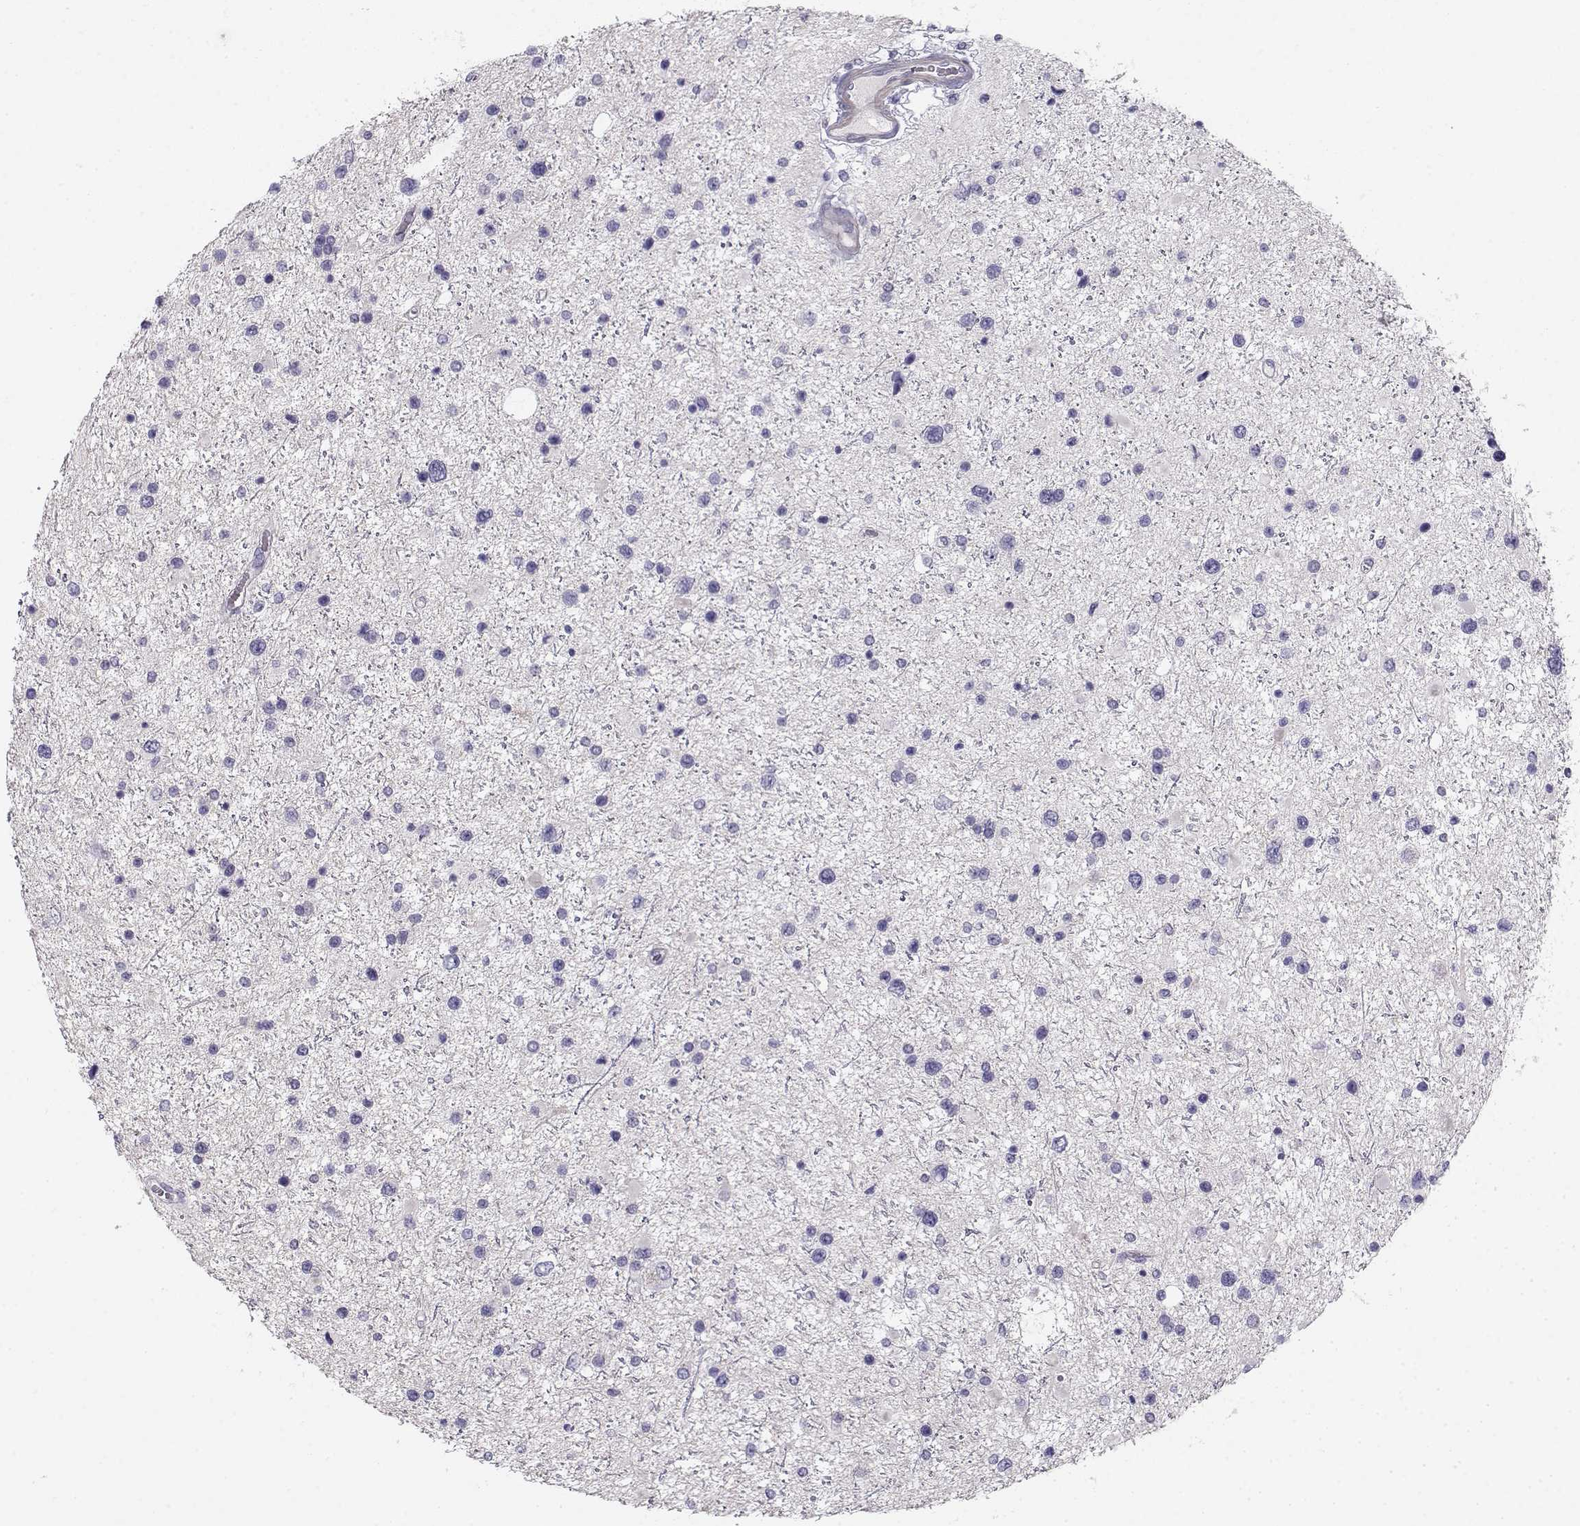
{"staining": {"intensity": "negative", "quantity": "none", "location": "none"}, "tissue": "glioma", "cell_type": "Tumor cells", "image_type": "cancer", "snomed": [{"axis": "morphology", "description": "Glioma, malignant, Low grade"}, {"axis": "topography", "description": "Brain"}], "caption": "Immunohistochemistry image of malignant glioma (low-grade) stained for a protein (brown), which shows no positivity in tumor cells. (Brightfield microscopy of DAB immunohistochemistry at high magnification).", "gene": "CREB3L3", "patient": {"sex": "female", "age": 32}}